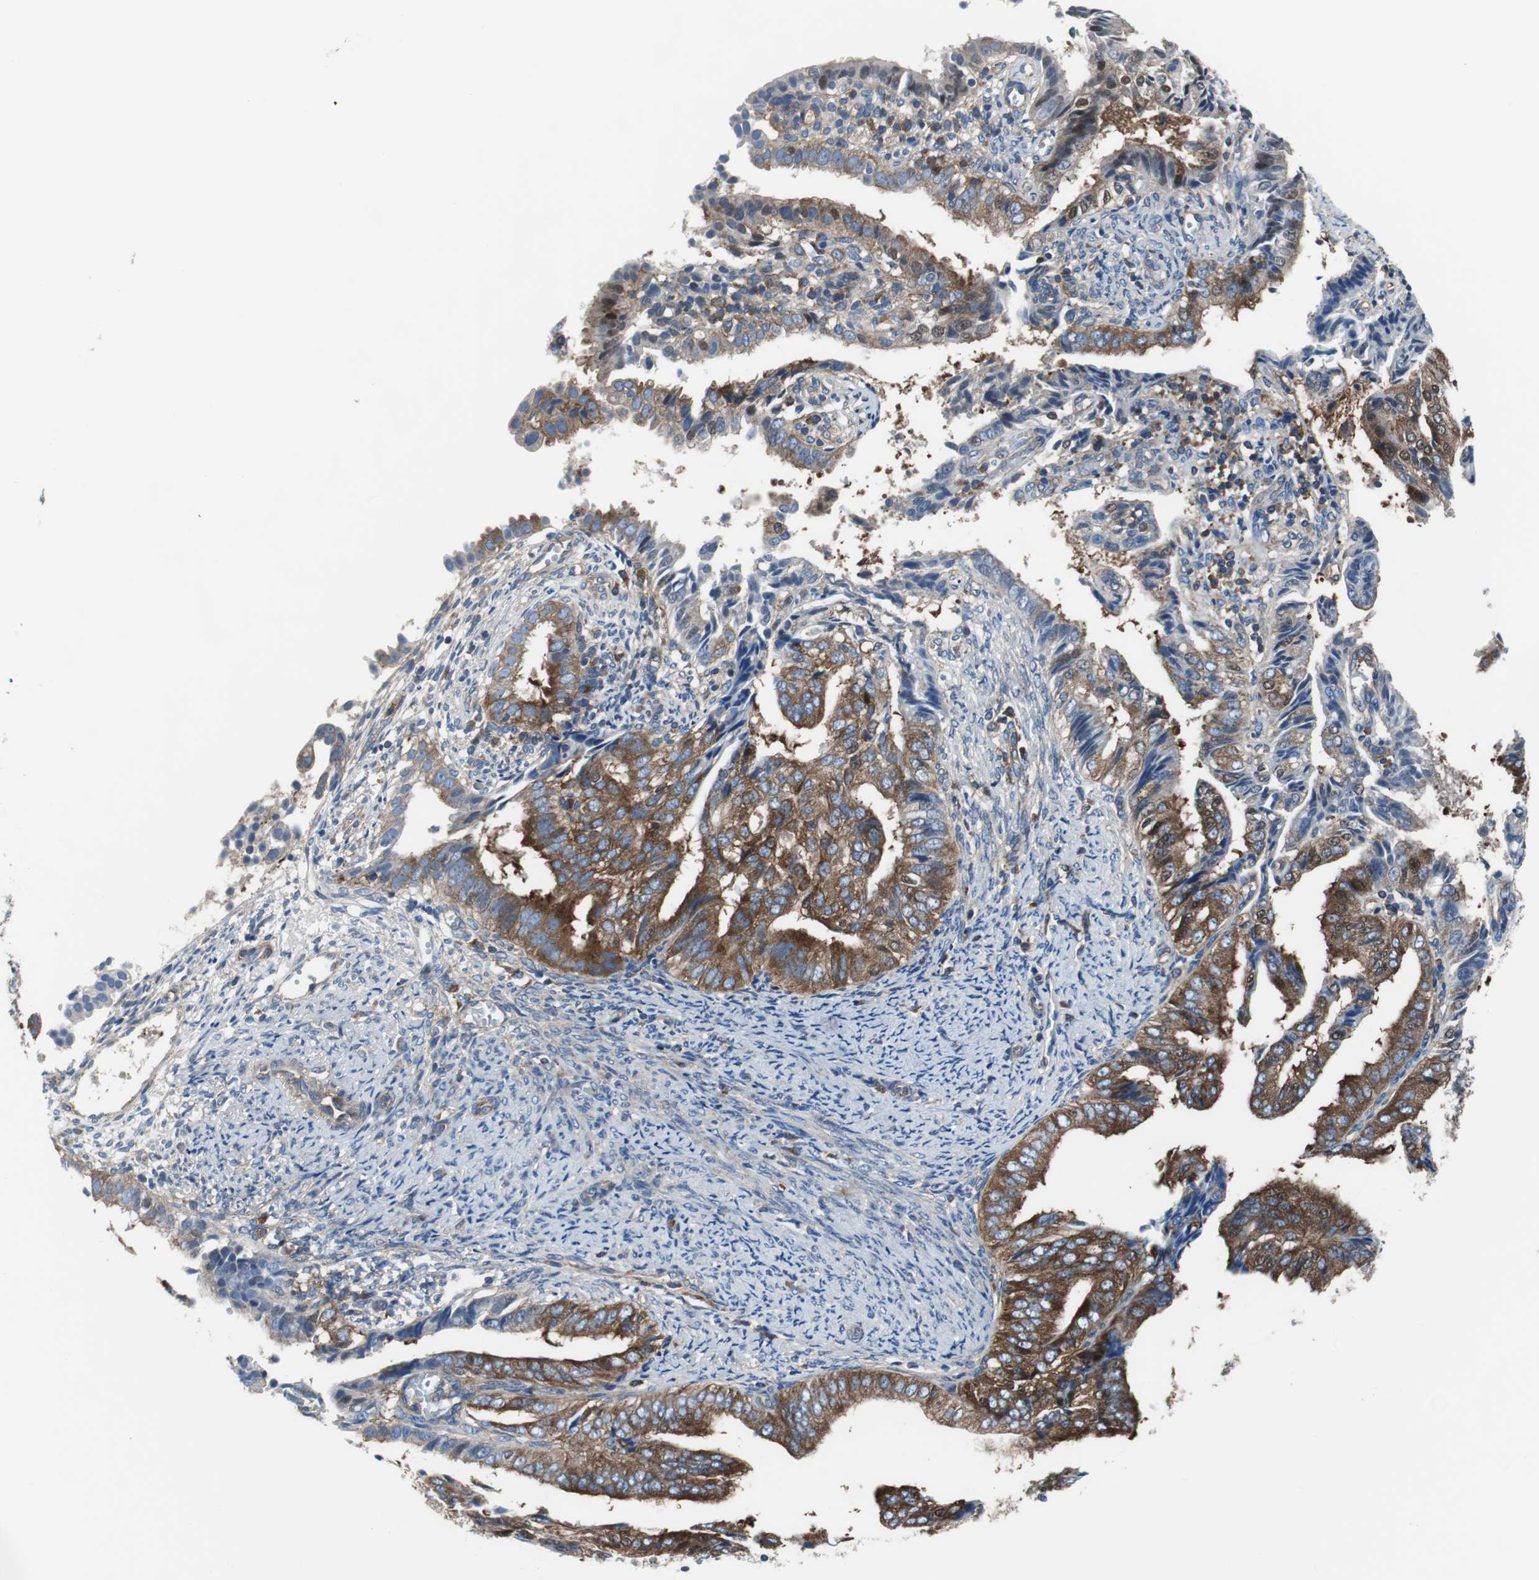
{"staining": {"intensity": "strong", "quantity": ">75%", "location": "cytoplasmic/membranous"}, "tissue": "endometrial cancer", "cell_type": "Tumor cells", "image_type": "cancer", "snomed": [{"axis": "morphology", "description": "Adenocarcinoma, NOS"}, {"axis": "topography", "description": "Endometrium"}], "caption": "Protein expression analysis of human endometrial cancer (adenocarcinoma) reveals strong cytoplasmic/membranous staining in approximately >75% of tumor cells. The staining was performed using DAB, with brown indicating positive protein expression. Nuclei are stained blue with hematoxylin.", "gene": "BRAF", "patient": {"sex": "female", "age": 58}}